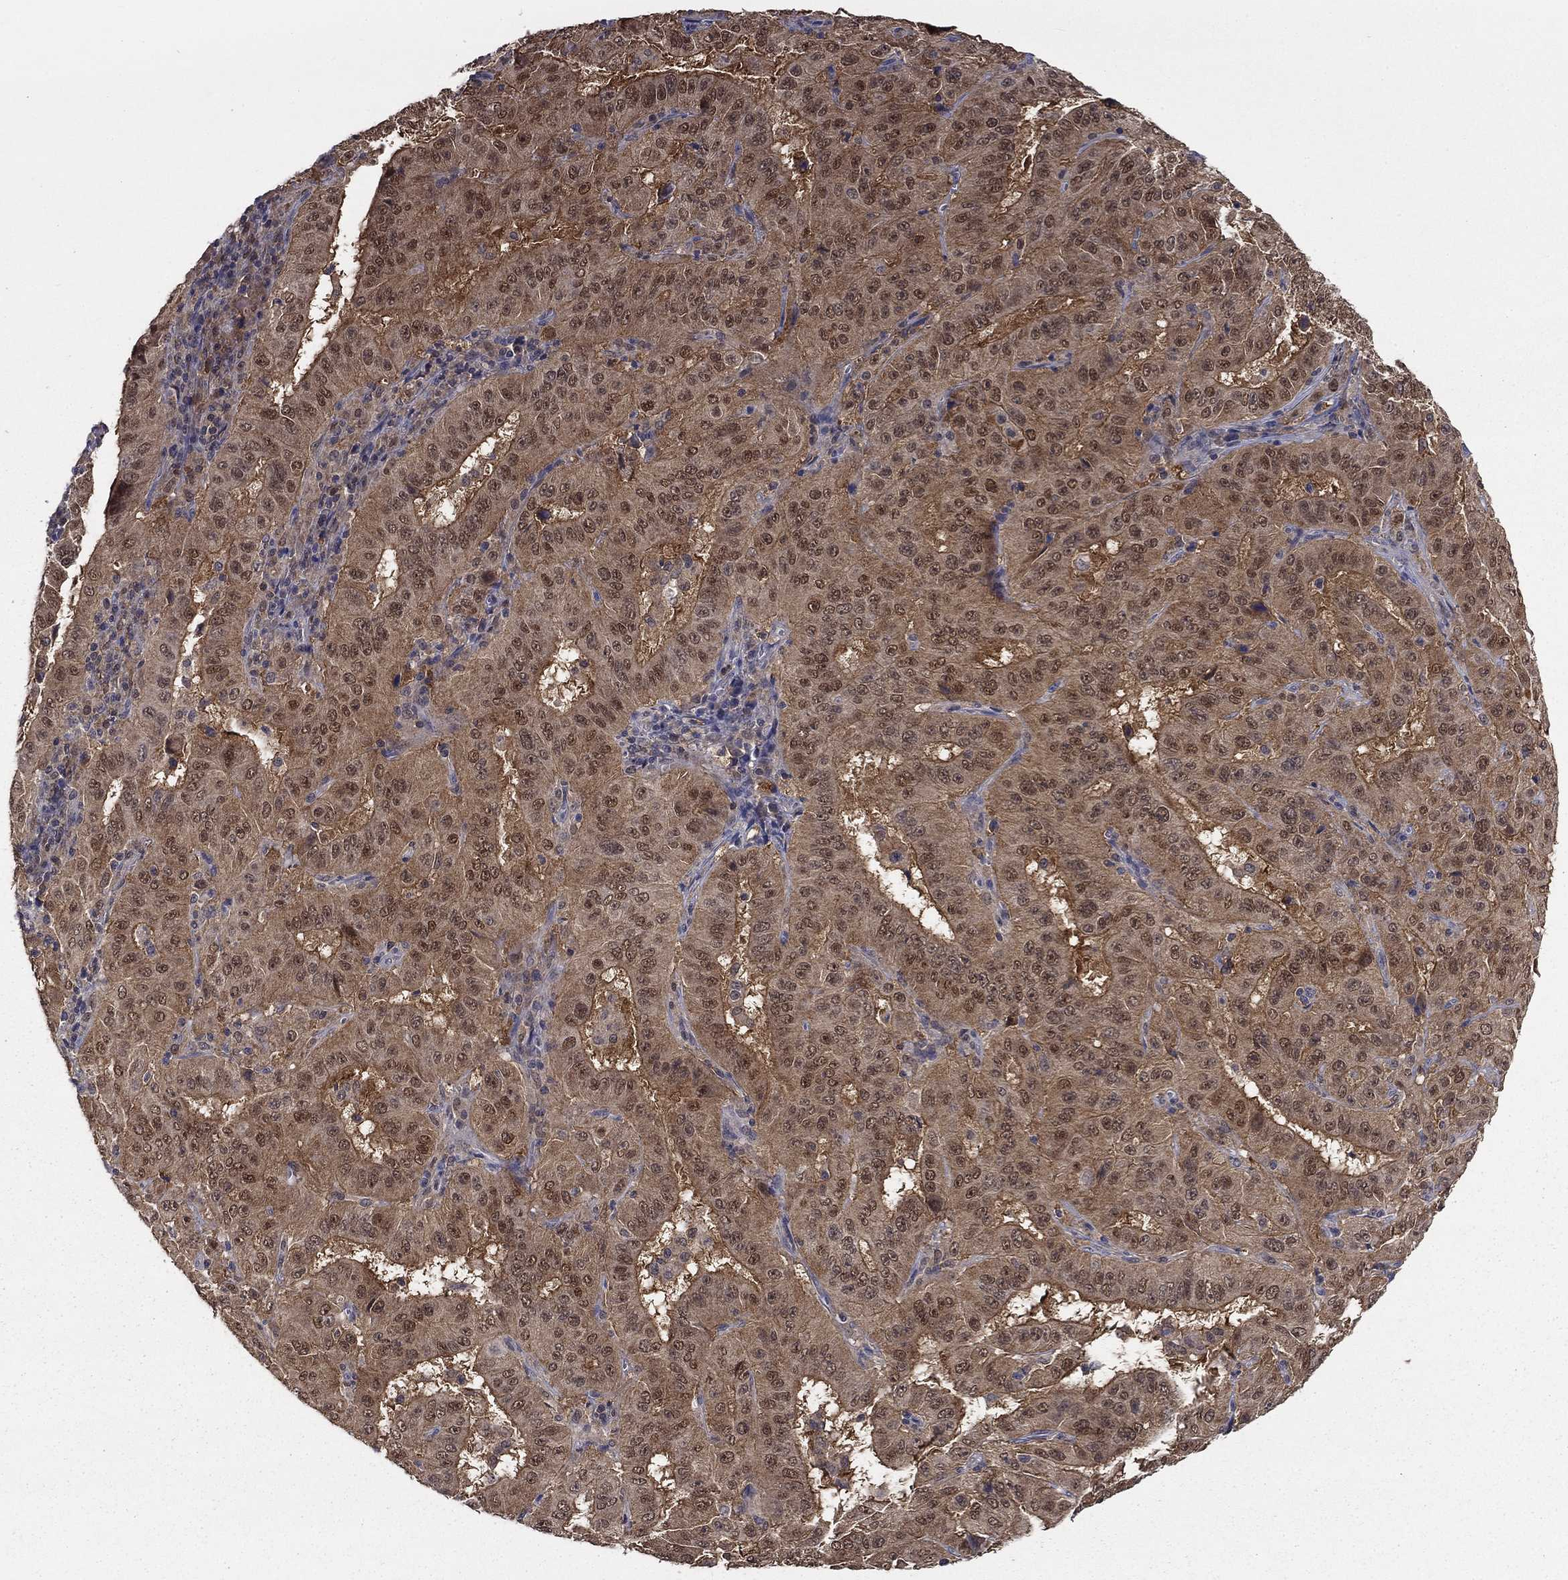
{"staining": {"intensity": "moderate", "quantity": "25%-75%", "location": "cytoplasmic/membranous"}, "tissue": "pancreatic cancer", "cell_type": "Tumor cells", "image_type": "cancer", "snomed": [{"axis": "morphology", "description": "Adenocarcinoma, NOS"}, {"axis": "topography", "description": "Pancreas"}], "caption": "IHC of human pancreatic adenocarcinoma shows medium levels of moderate cytoplasmic/membranous positivity in approximately 25%-75% of tumor cells.", "gene": "NIT2", "patient": {"sex": "male", "age": 63}}